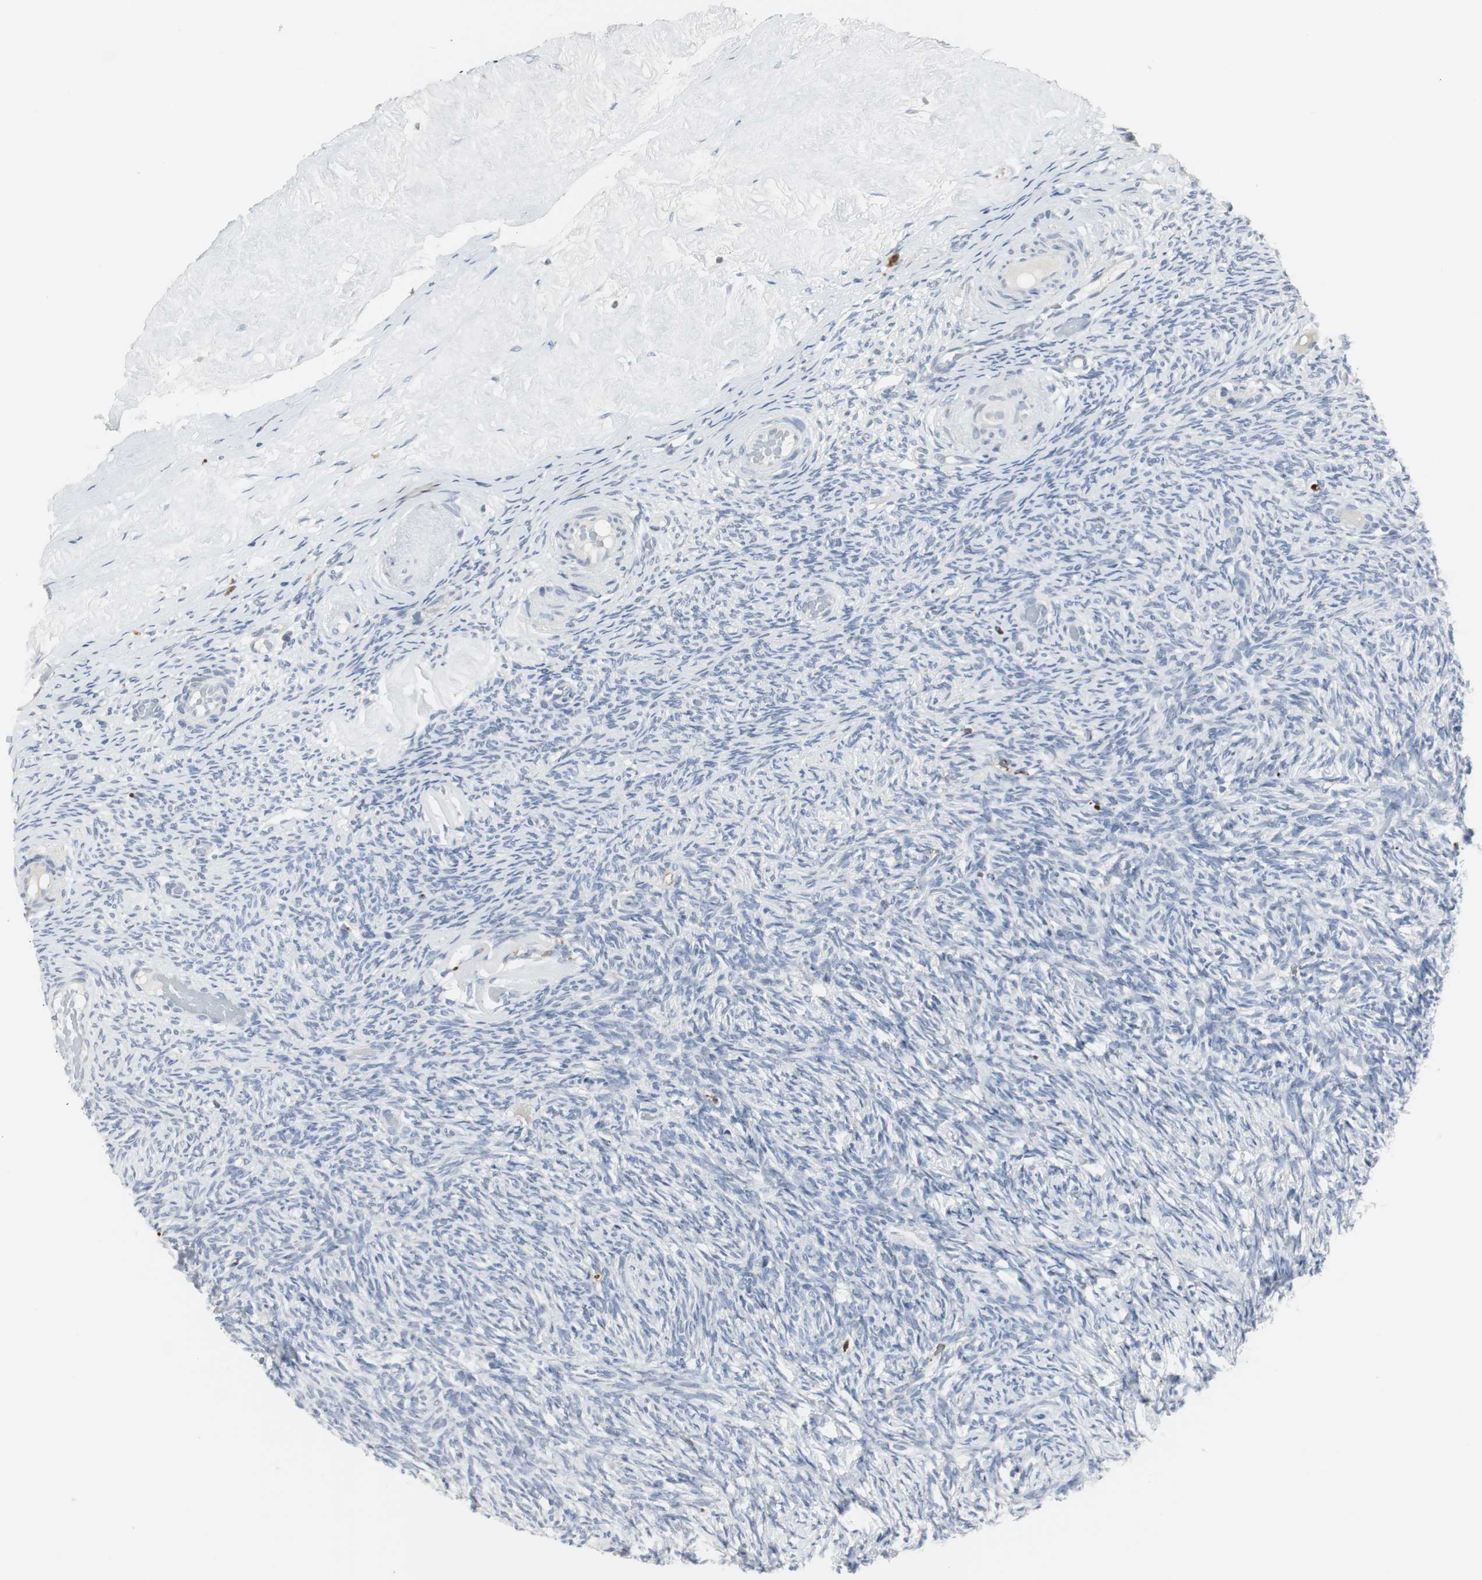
{"staining": {"intensity": "negative", "quantity": "none", "location": "none"}, "tissue": "ovary", "cell_type": "Follicle cells", "image_type": "normal", "snomed": [{"axis": "morphology", "description": "Normal tissue, NOS"}, {"axis": "topography", "description": "Ovary"}], "caption": "Immunohistochemistry (IHC) image of benign ovary: human ovary stained with DAB (3,3'-diaminobenzidine) displays no significant protein expression in follicle cells.", "gene": "PI15", "patient": {"sex": "female", "age": 60}}